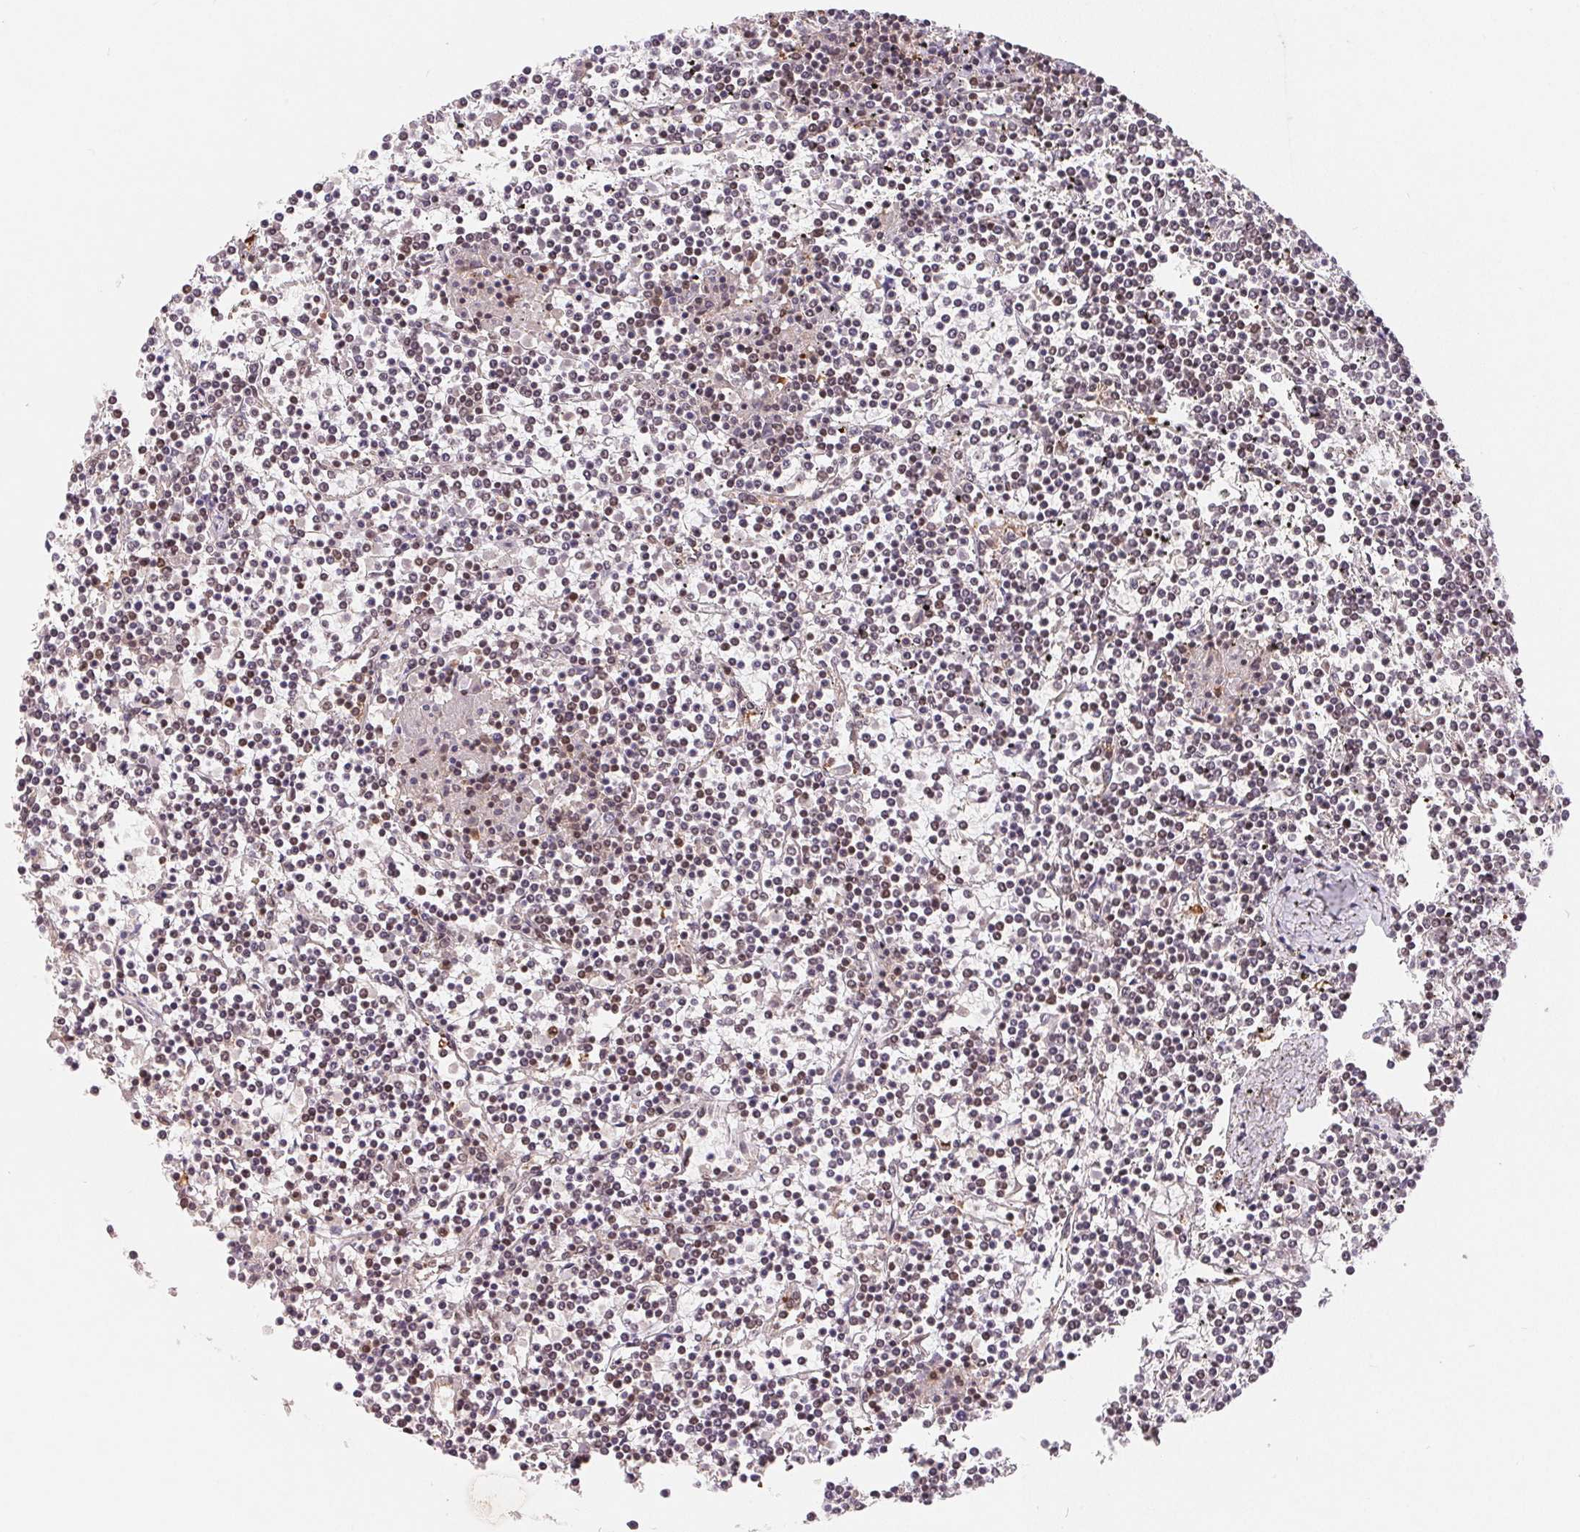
{"staining": {"intensity": "weak", "quantity": "25%-75%", "location": "nuclear"}, "tissue": "lymphoma", "cell_type": "Tumor cells", "image_type": "cancer", "snomed": [{"axis": "morphology", "description": "Malignant lymphoma, non-Hodgkin's type, Low grade"}, {"axis": "topography", "description": "Spleen"}], "caption": "Immunohistochemical staining of human lymphoma shows low levels of weak nuclear staining in approximately 25%-75% of tumor cells. The staining is performed using DAB brown chromogen to label protein expression. The nuclei are counter-stained blue using hematoxylin.", "gene": "HMGN3", "patient": {"sex": "female", "age": 19}}